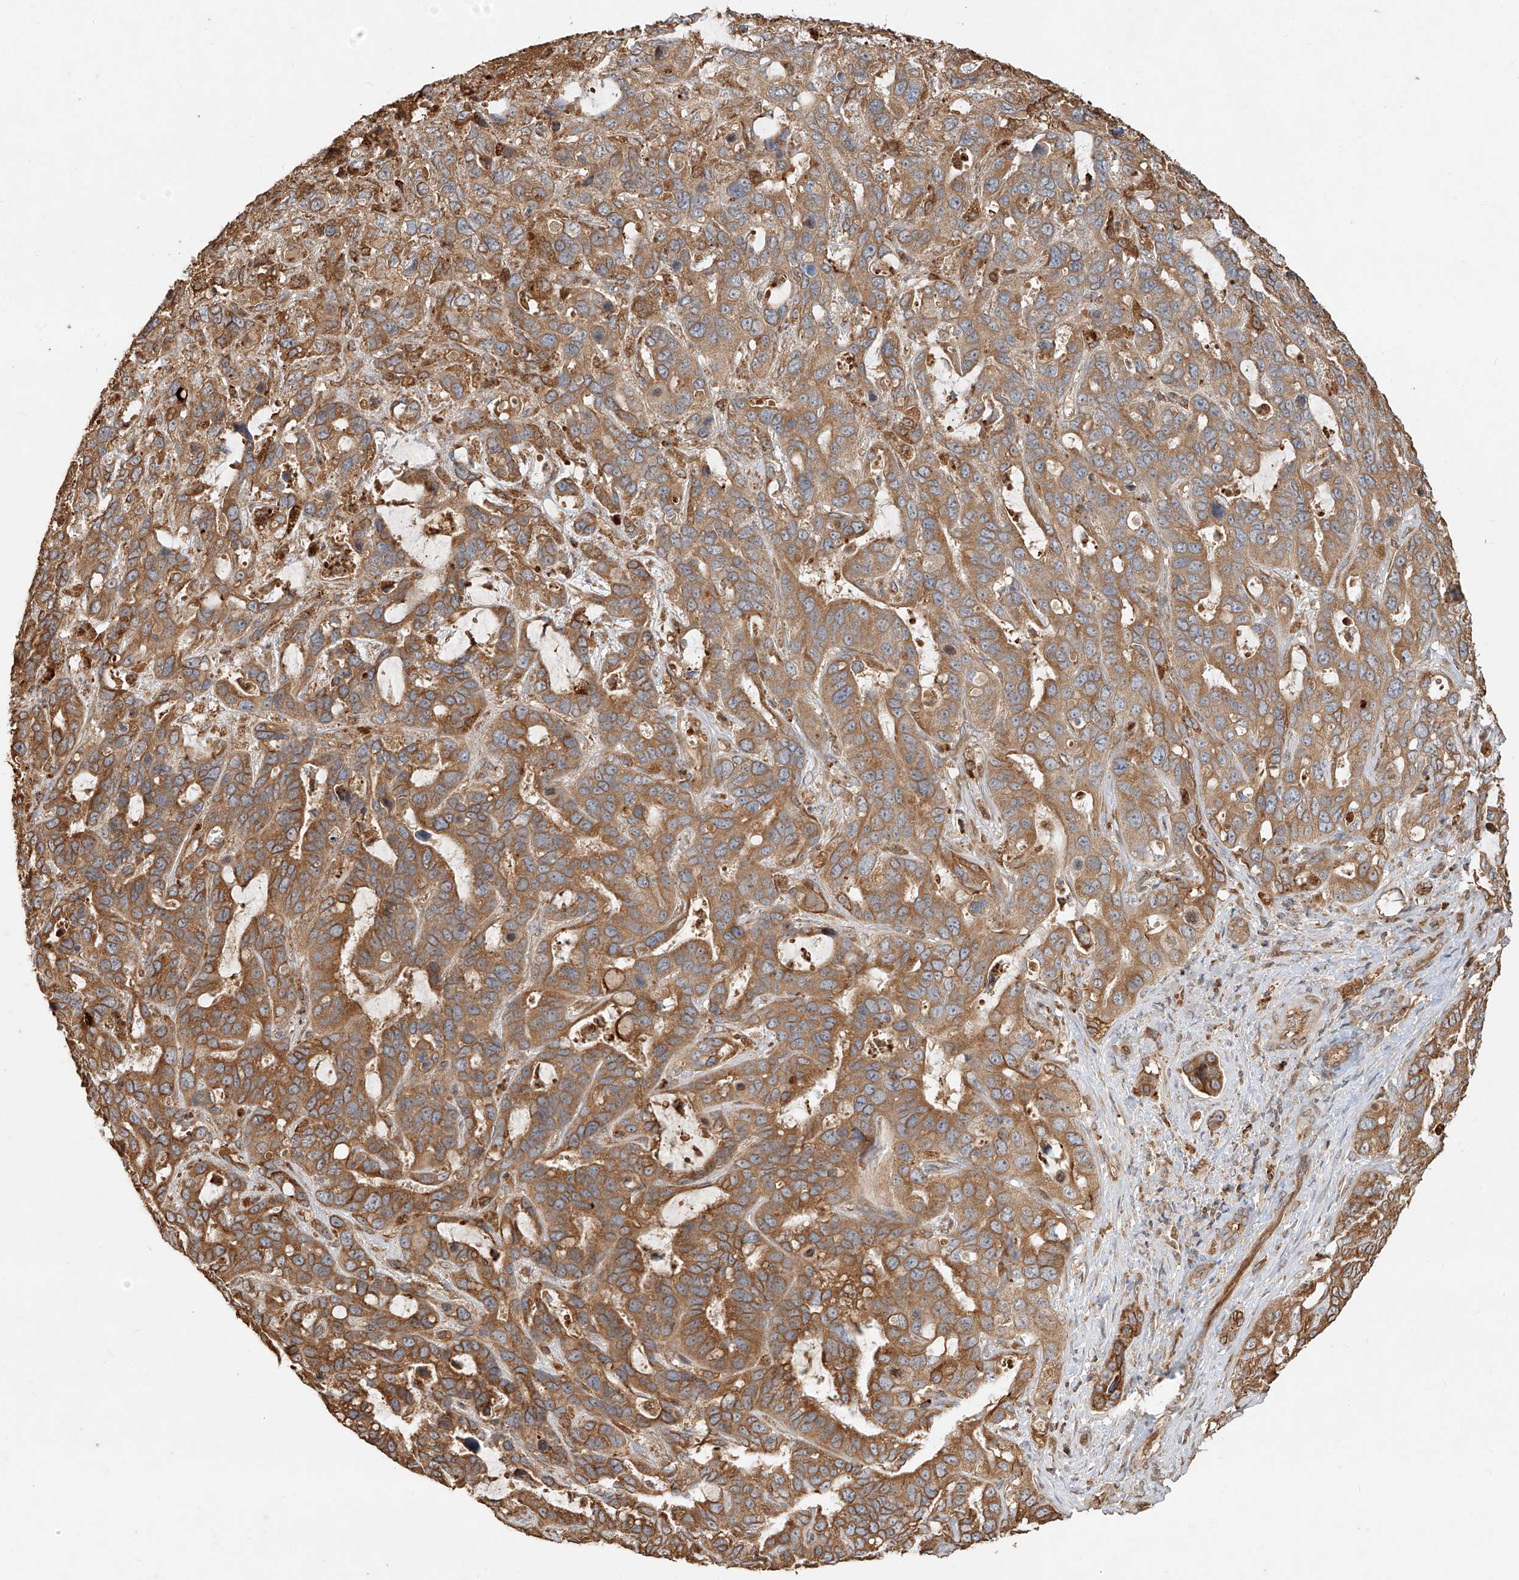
{"staining": {"intensity": "strong", "quantity": ">75%", "location": "cytoplasmic/membranous"}, "tissue": "liver cancer", "cell_type": "Tumor cells", "image_type": "cancer", "snomed": [{"axis": "morphology", "description": "Cholangiocarcinoma"}, {"axis": "topography", "description": "Liver"}], "caption": "DAB (3,3'-diaminobenzidine) immunohistochemical staining of liver cancer exhibits strong cytoplasmic/membranous protein positivity in approximately >75% of tumor cells. (brown staining indicates protein expression, while blue staining denotes nuclei).", "gene": "EFNB1", "patient": {"sex": "female", "age": 65}}